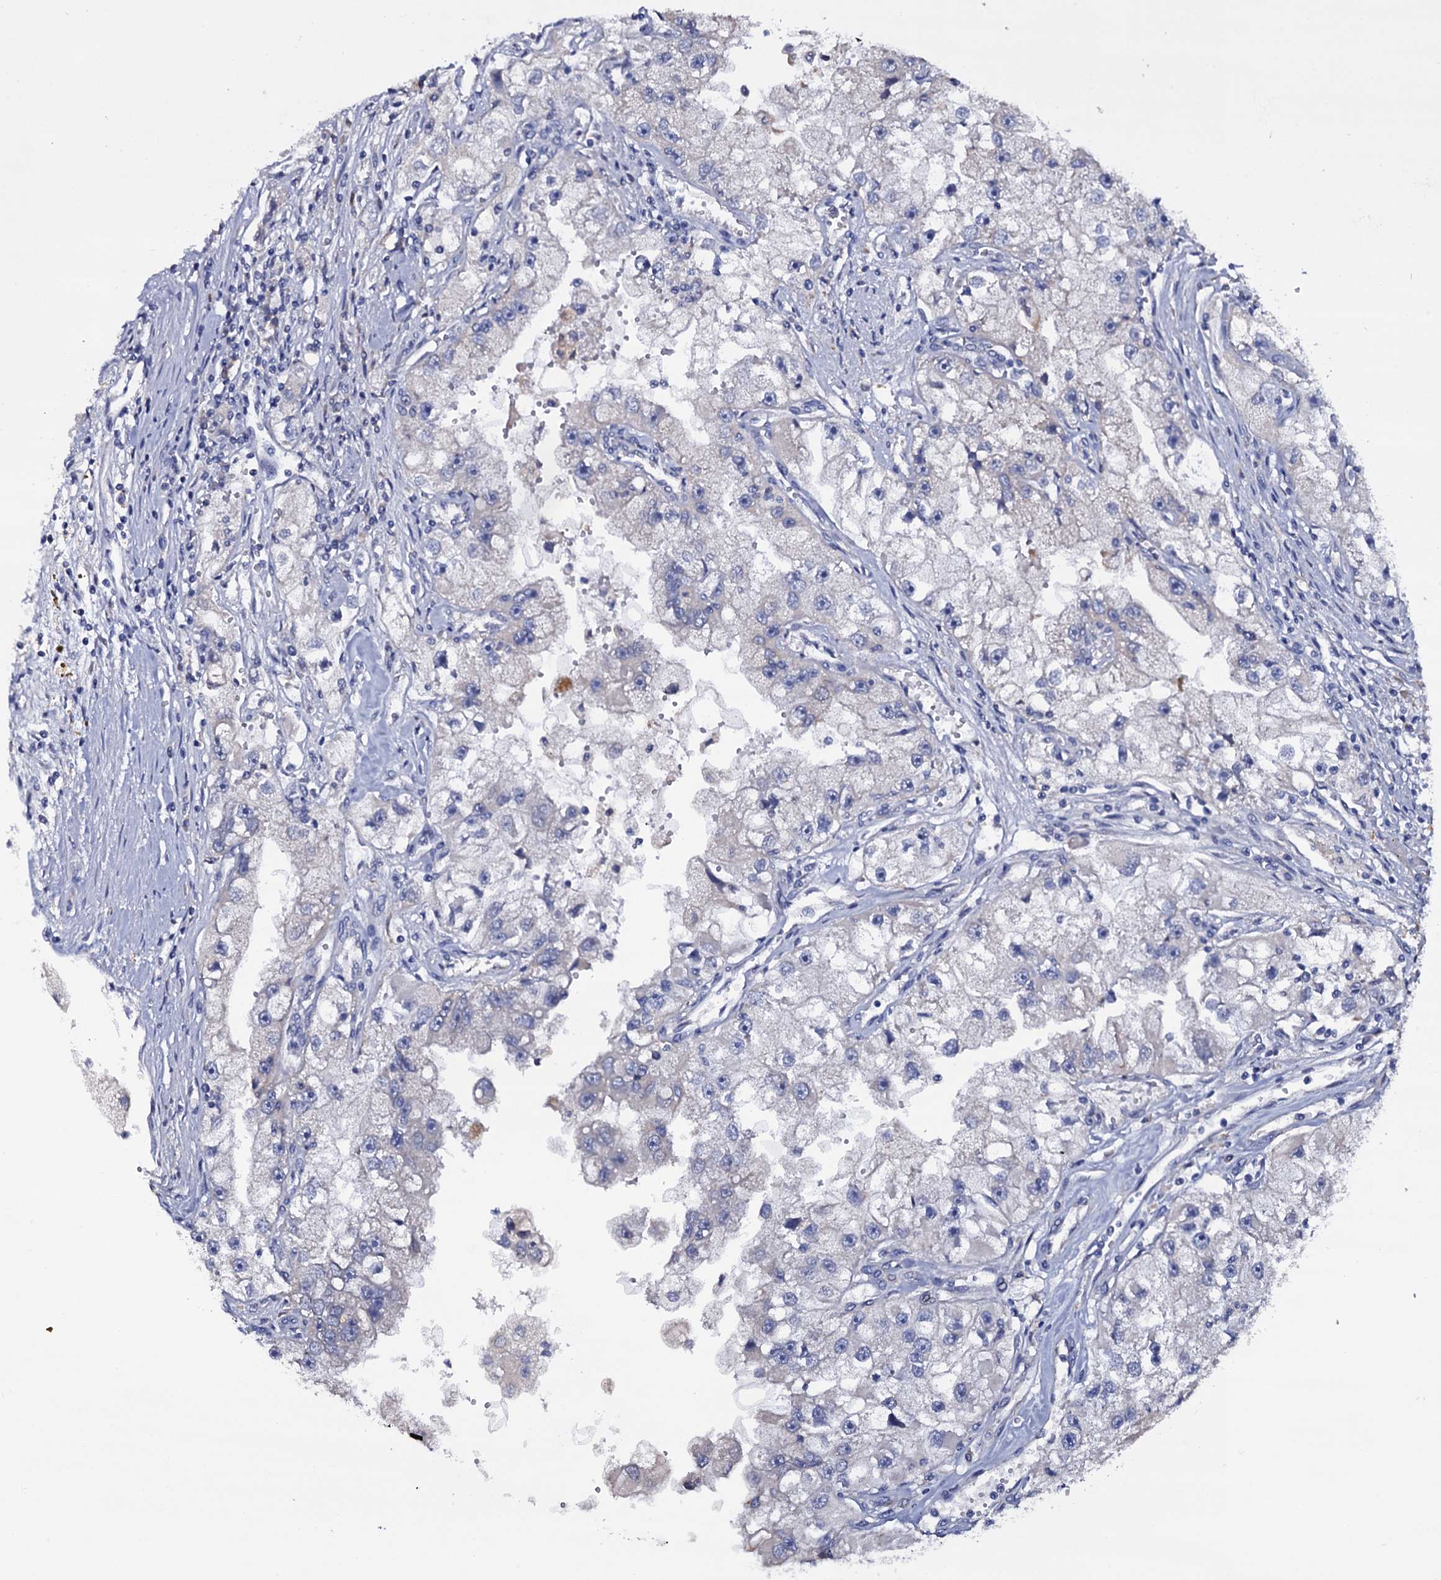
{"staining": {"intensity": "negative", "quantity": "none", "location": "none"}, "tissue": "renal cancer", "cell_type": "Tumor cells", "image_type": "cancer", "snomed": [{"axis": "morphology", "description": "Adenocarcinoma, NOS"}, {"axis": "topography", "description": "Kidney"}], "caption": "This photomicrograph is of renal cancer stained with IHC to label a protein in brown with the nuclei are counter-stained blue. There is no expression in tumor cells.", "gene": "BCL2L14", "patient": {"sex": "male", "age": 63}}